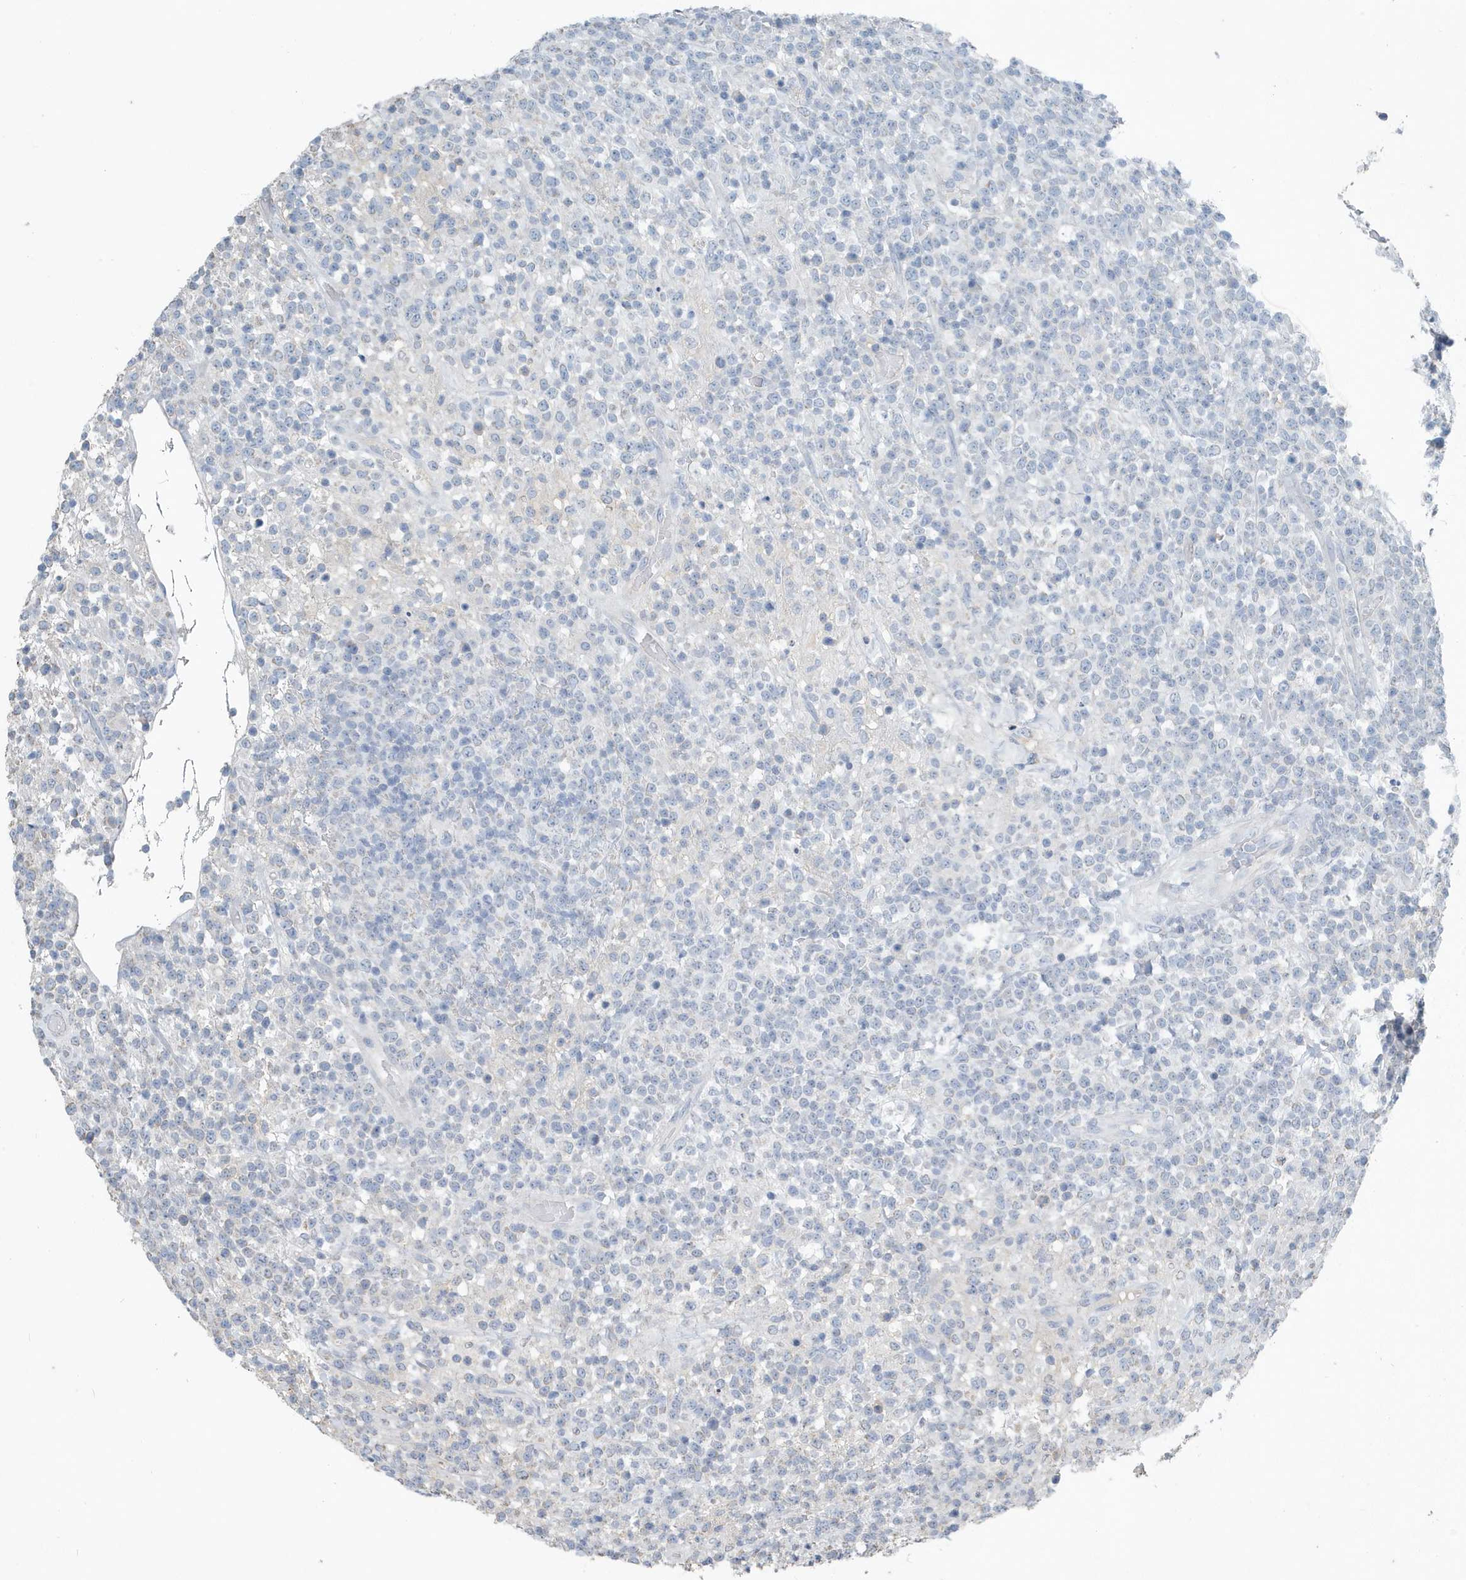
{"staining": {"intensity": "negative", "quantity": "none", "location": "none"}, "tissue": "lymphoma", "cell_type": "Tumor cells", "image_type": "cancer", "snomed": [{"axis": "morphology", "description": "Malignant lymphoma, non-Hodgkin's type, High grade"}, {"axis": "topography", "description": "Colon"}], "caption": "There is no significant positivity in tumor cells of high-grade malignant lymphoma, non-Hodgkin's type.", "gene": "UGT2B4", "patient": {"sex": "female", "age": 53}}